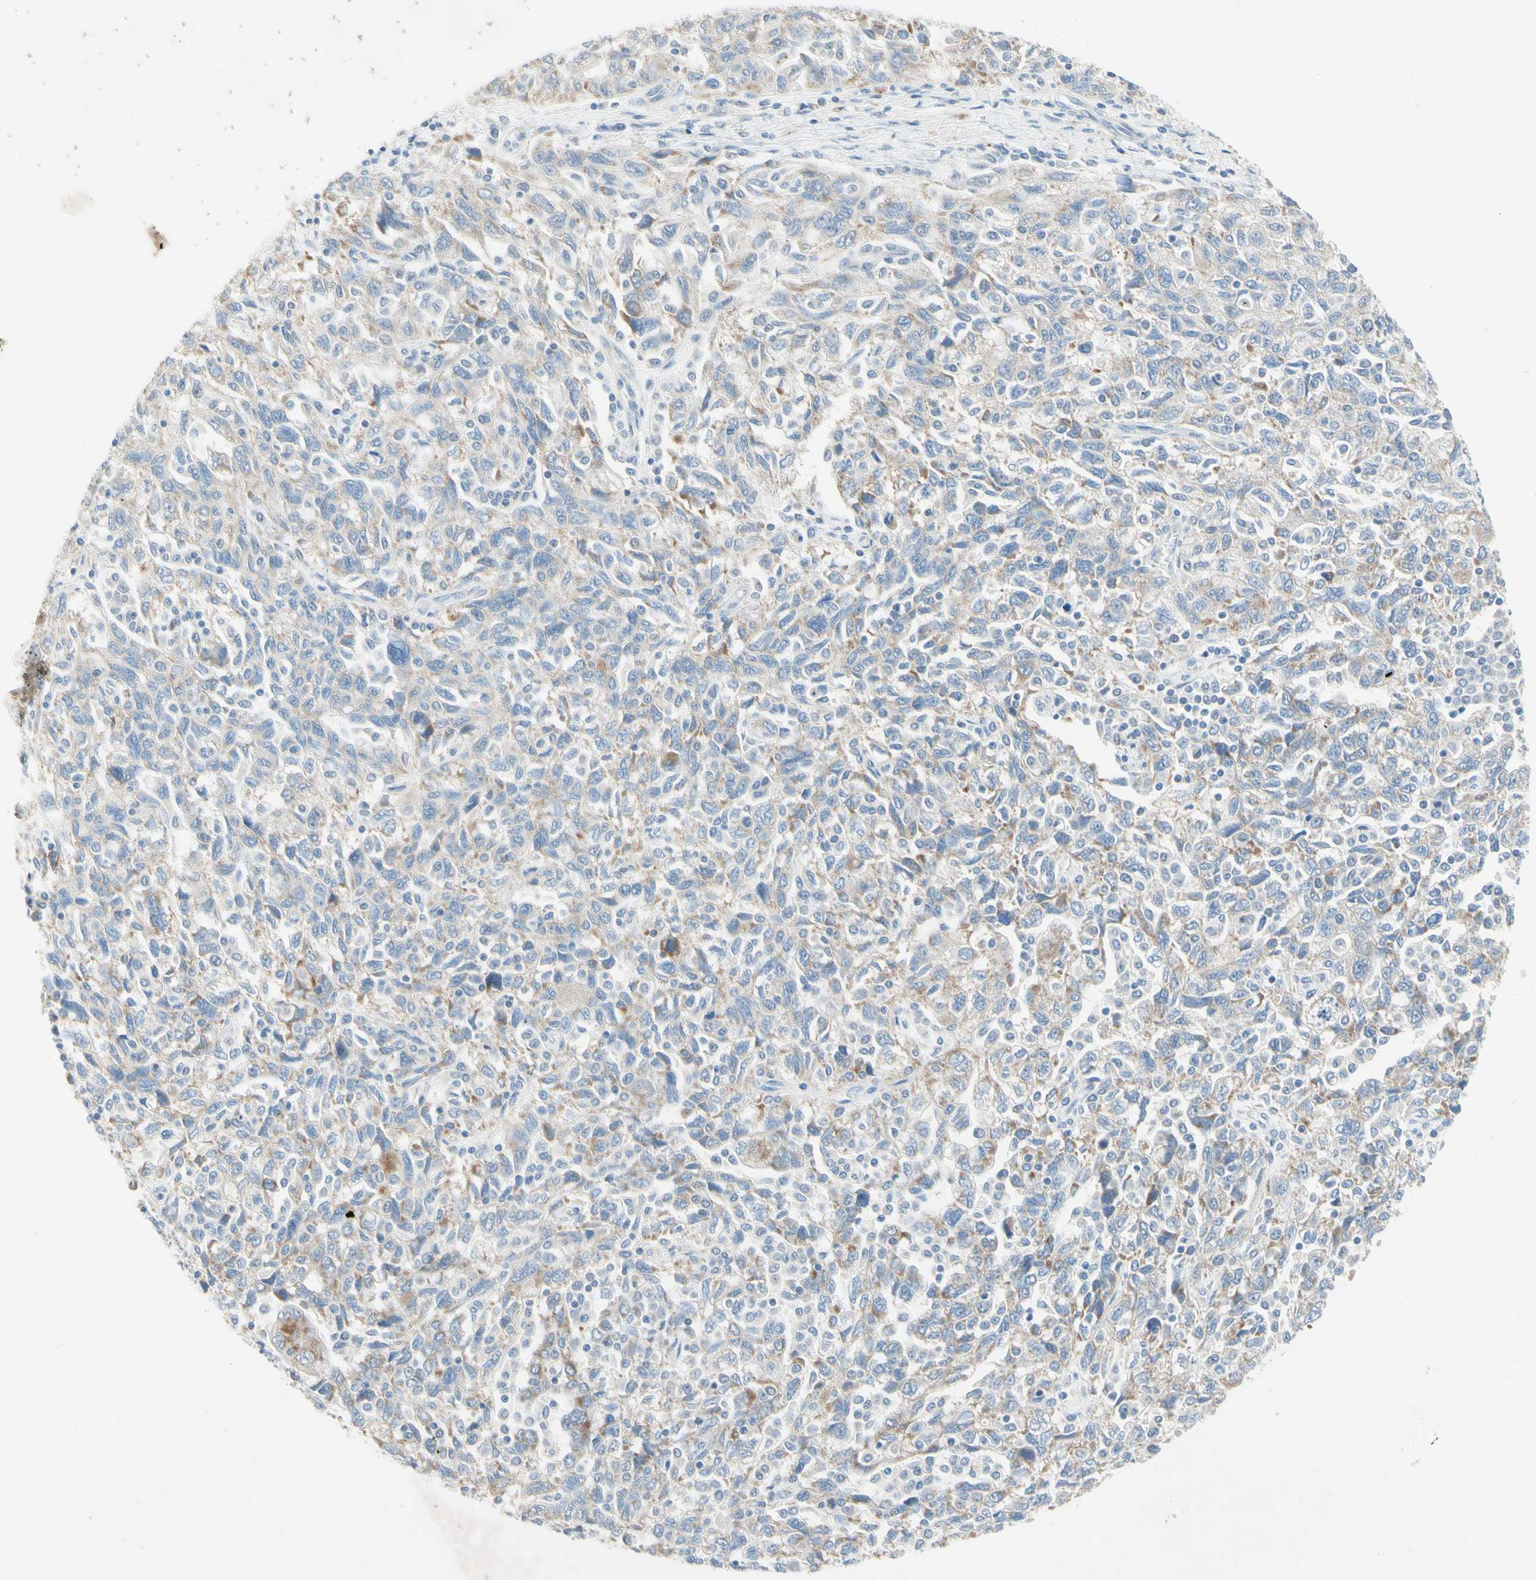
{"staining": {"intensity": "weak", "quantity": ">75%", "location": "cytoplasmic/membranous"}, "tissue": "ovarian cancer", "cell_type": "Tumor cells", "image_type": "cancer", "snomed": [{"axis": "morphology", "description": "Carcinoma, NOS"}, {"axis": "morphology", "description": "Cystadenocarcinoma, serous, NOS"}, {"axis": "topography", "description": "Ovary"}], "caption": "Human ovarian carcinoma stained with a brown dye exhibits weak cytoplasmic/membranous positive expression in approximately >75% of tumor cells.", "gene": "MFF", "patient": {"sex": "female", "age": 69}}